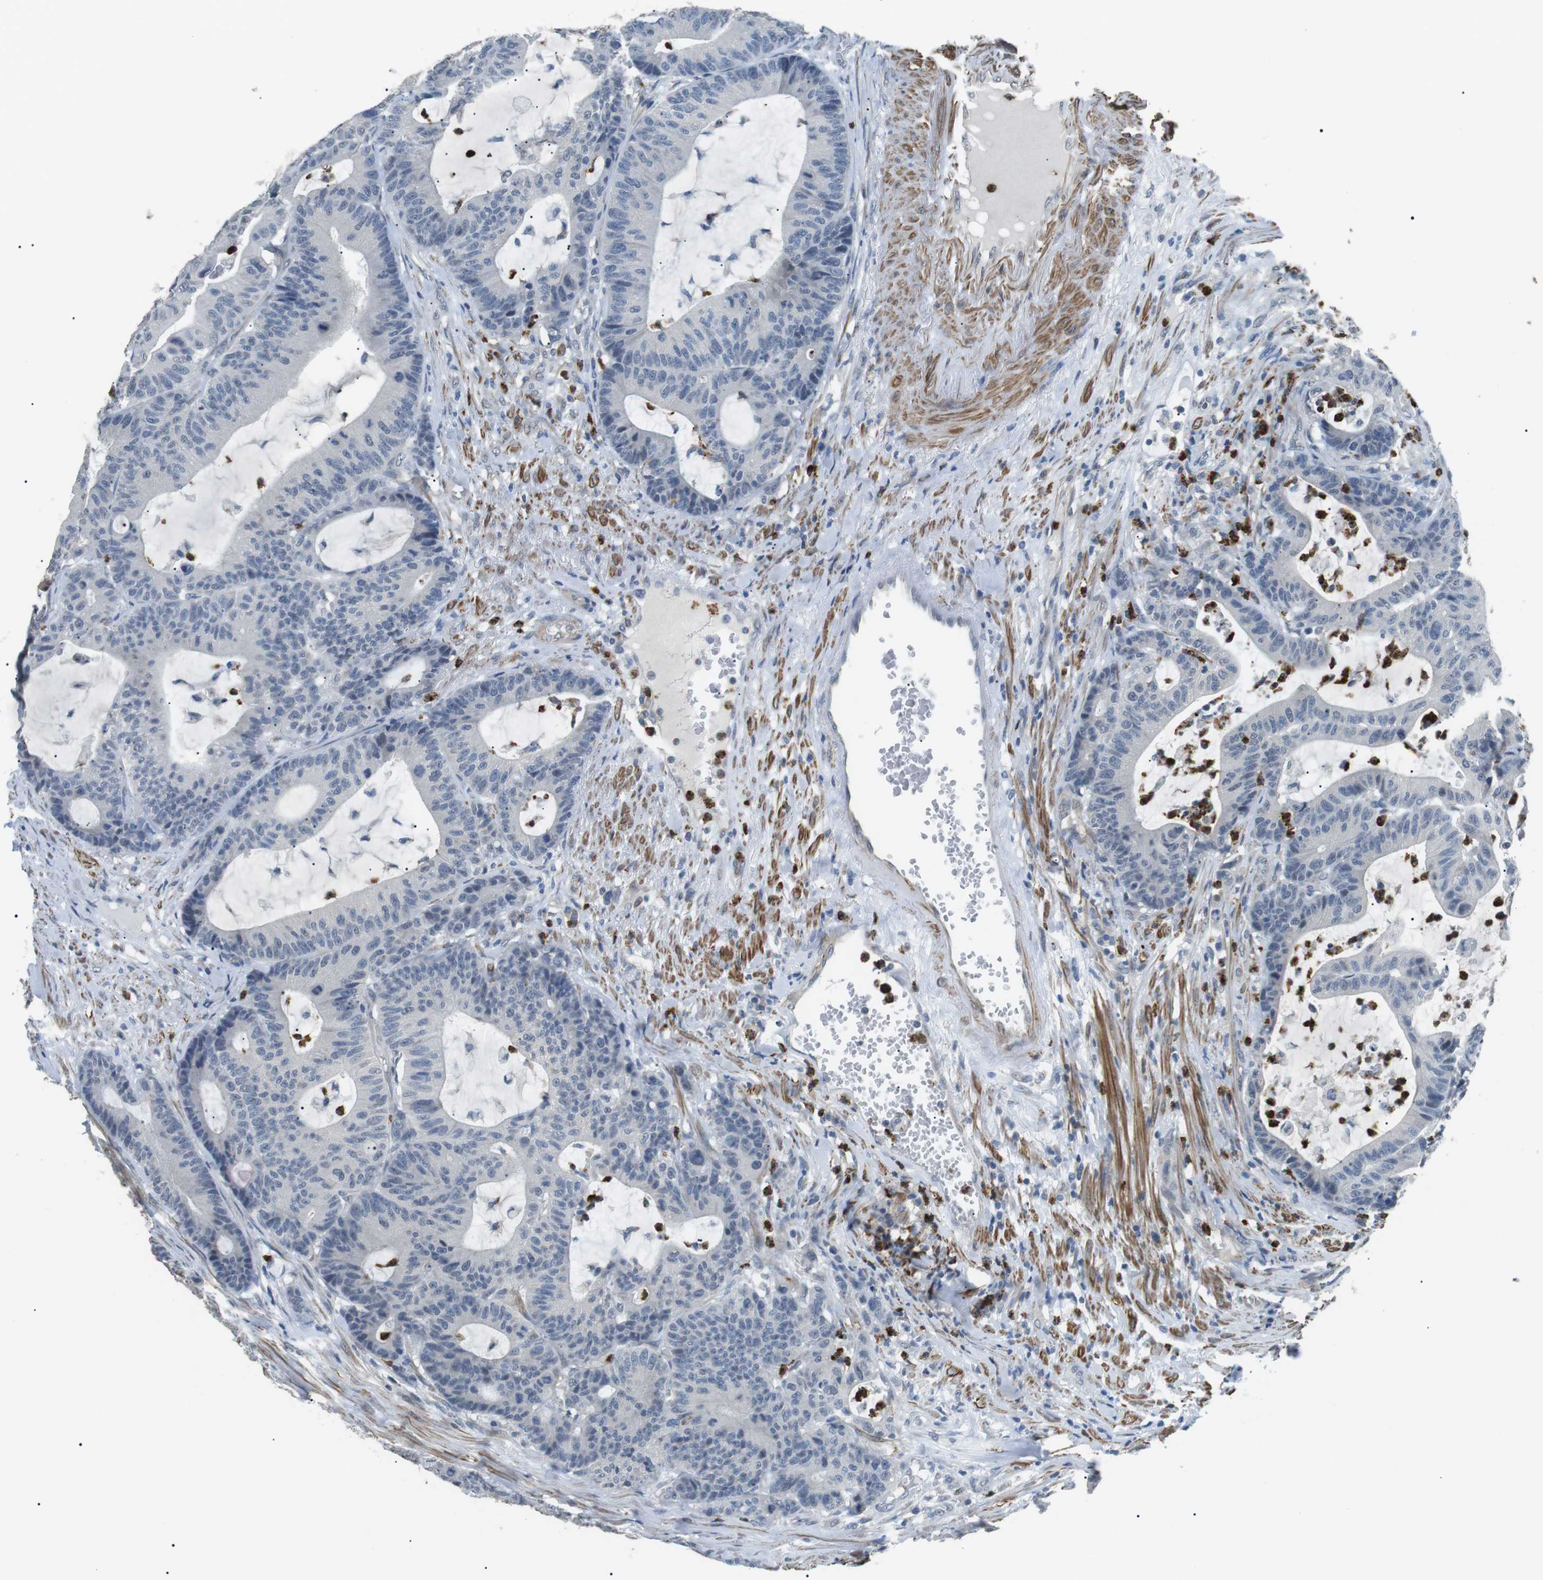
{"staining": {"intensity": "negative", "quantity": "none", "location": "none"}, "tissue": "colorectal cancer", "cell_type": "Tumor cells", "image_type": "cancer", "snomed": [{"axis": "morphology", "description": "Adenocarcinoma, NOS"}, {"axis": "topography", "description": "Colon"}], "caption": "The IHC micrograph has no significant positivity in tumor cells of colorectal cancer (adenocarcinoma) tissue. (DAB immunohistochemistry (IHC) with hematoxylin counter stain).", "gene": "GZMM", "patient": {"sex": "female", "age": 84}}